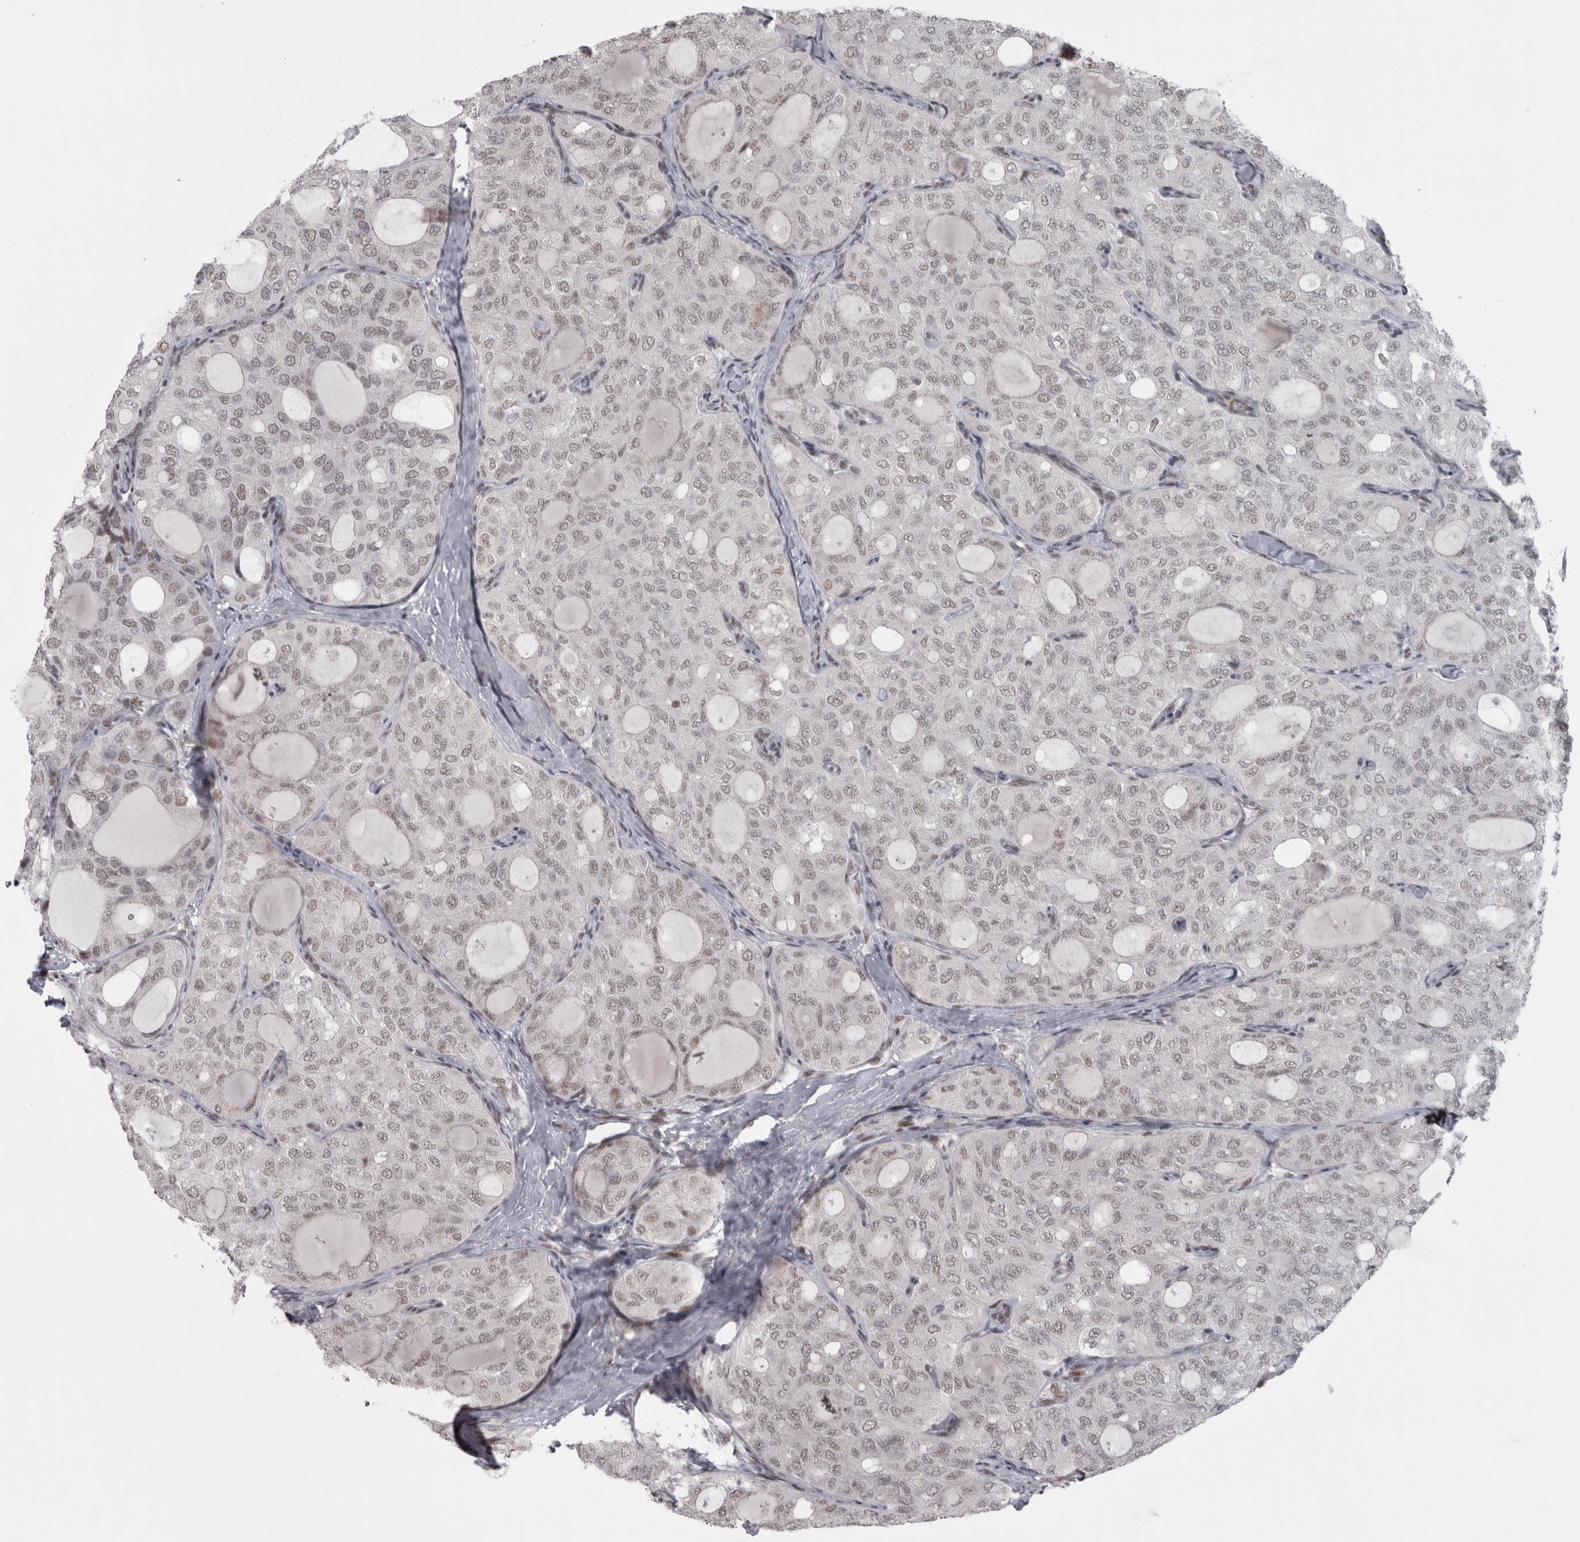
{"staining": {"intensity": "weak", "quantity": "<25%", "location": "nuclear"}, "tissue": "thyroid cancer", "cell_type": "Tumor cells", "image_type": "cancer", "snomed": [{"axis": "morphology", "description": "Follicular adenoma carcinoma, NOS"}, {"axis": "topography", "description": "Thyroid gland"}], "caption": "Tumor cells show no significant protein positivity in thyroid follicular adenoma carcinoma.", "gene": "MICU3", "patient": {"sex": "male", "age": 75}}